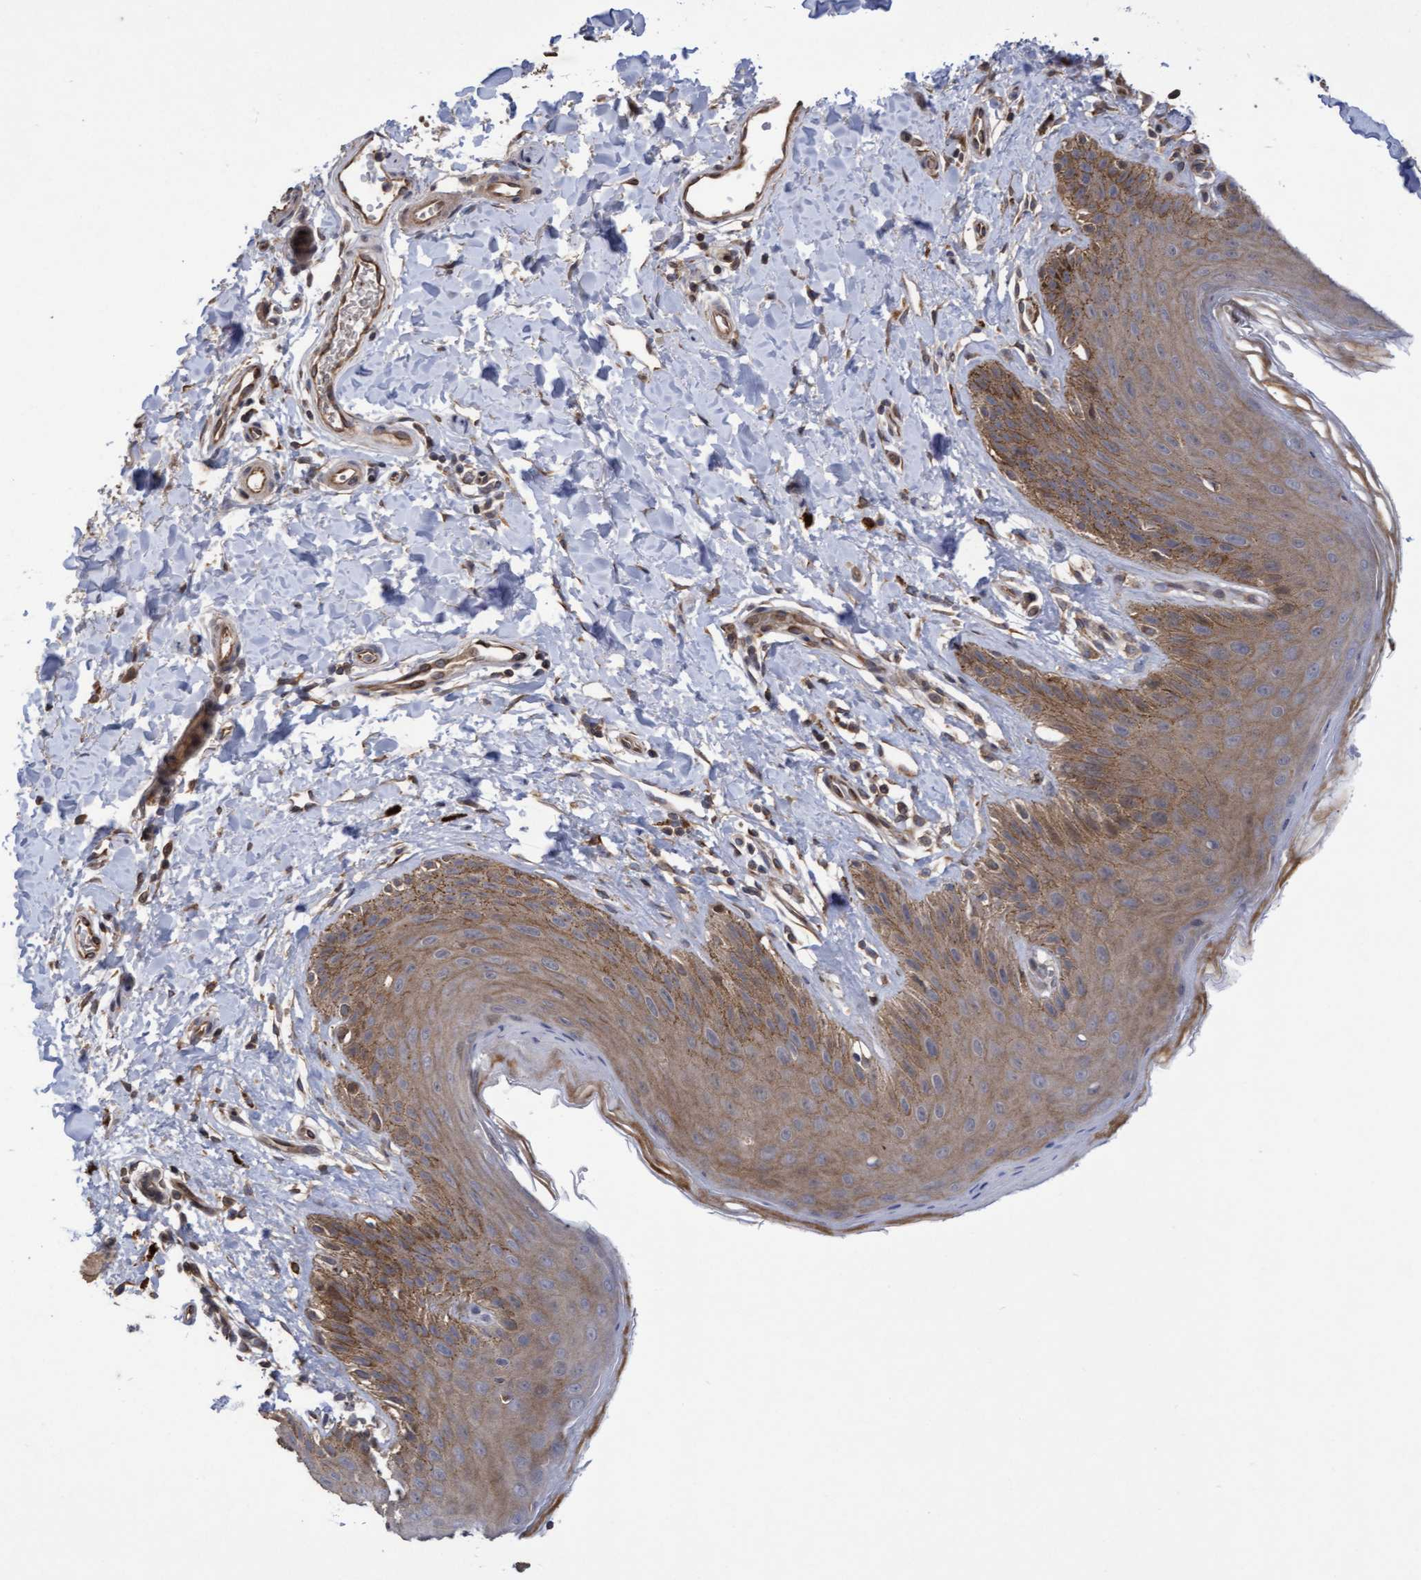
{"staining": {"intensity": "moderate", "quantity": "25%-75%", "location": "cytoplasmic/membranous"}, "tissue": "skin", "cell_type": "Epidermal cells", "image_type": "normal", "snomed": [{"axis": "morphology", "description": "Normal tissue, NOS"}, {"axis": "topography", "description": "Anal"}, {"axis": "topography", "description": "Peripheral nerve tissue"}], "caption": "IHC (DAB) staining of benign skin displays moderate cytoplasmic/membranous protein expression in about 25%-75% of epidermal cells.", "gene": "COBL", "patient": {"sex": "male", "age": 44}}